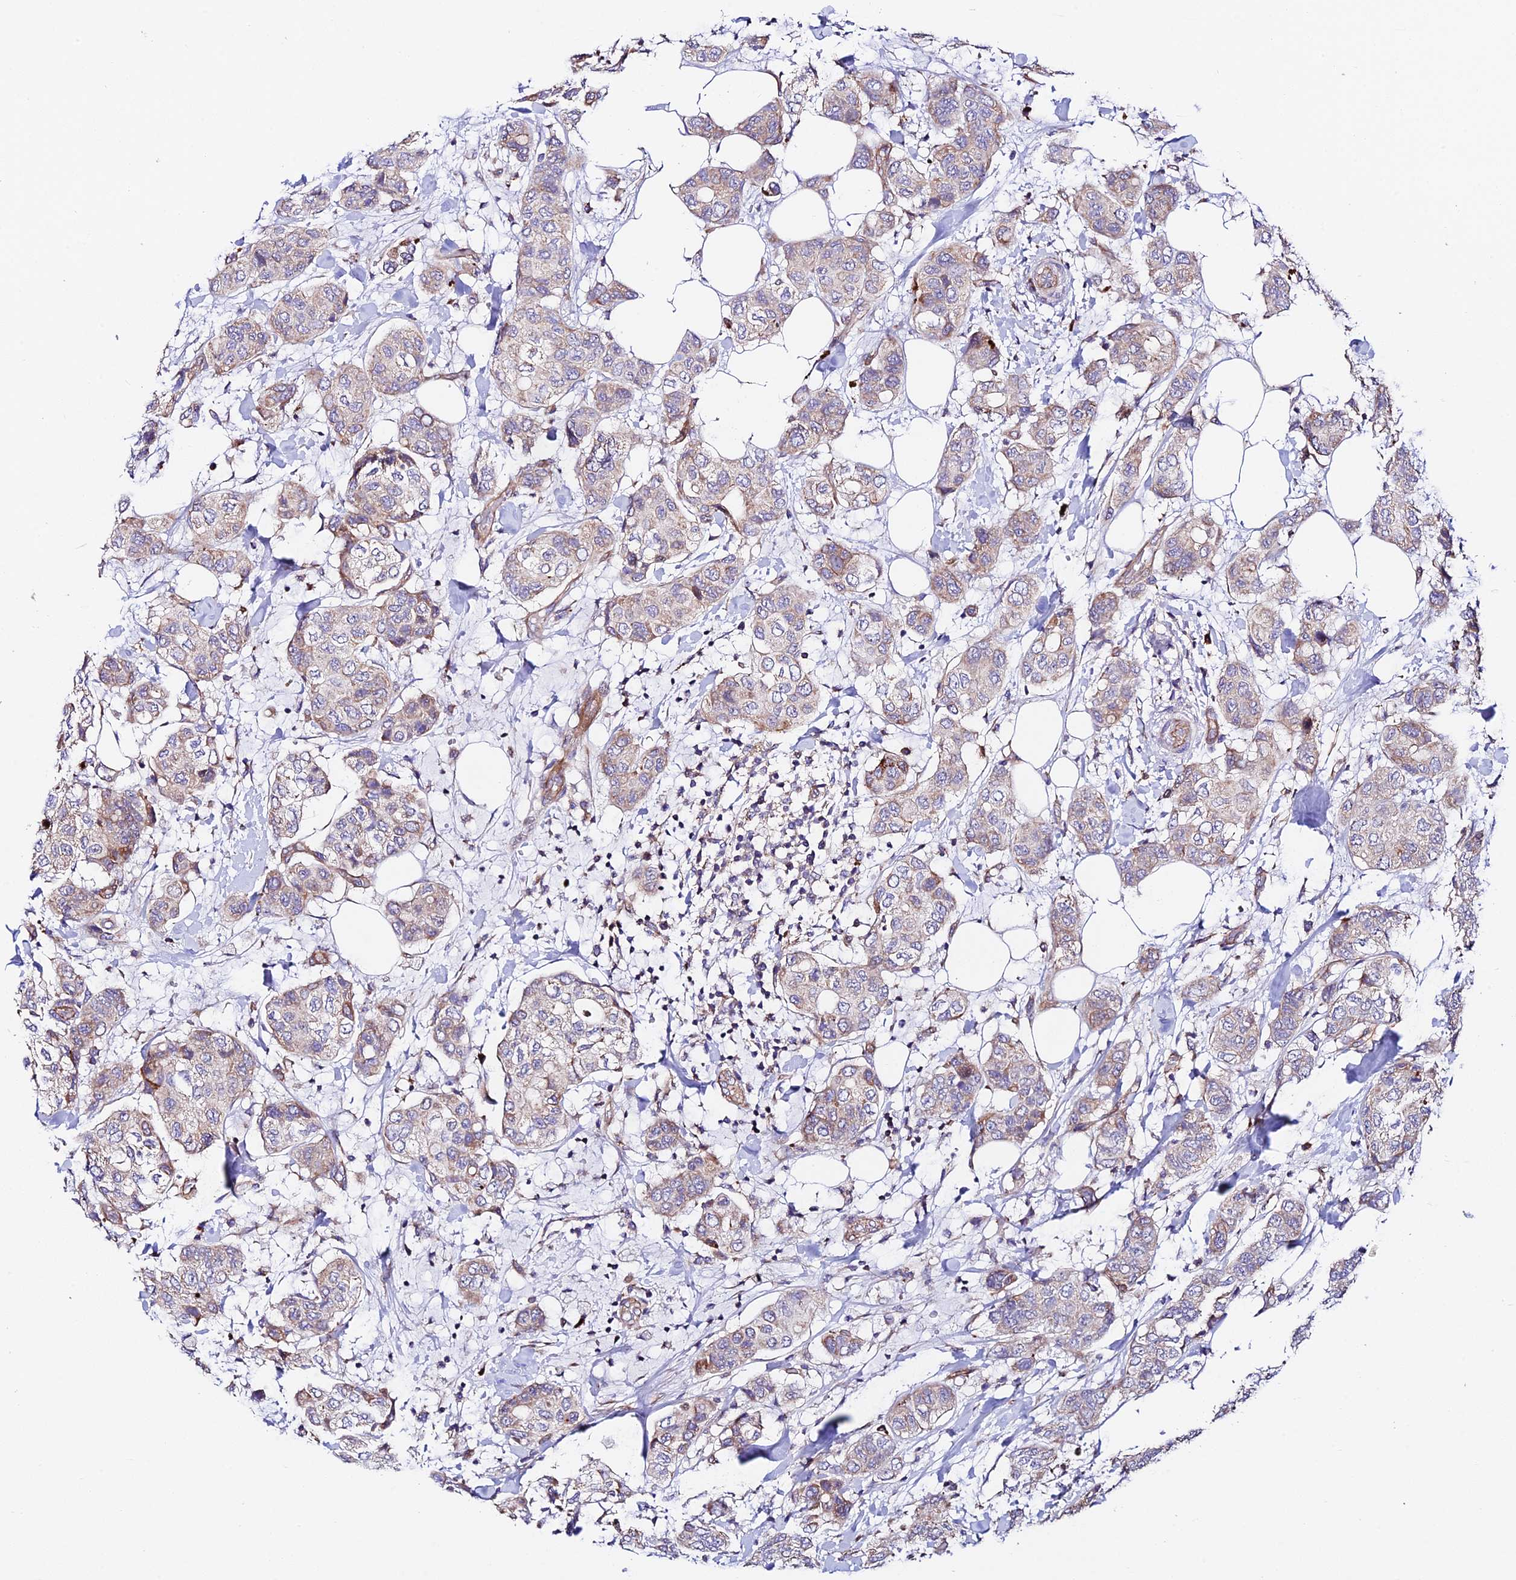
{"staining": {"intensity": "weak", "quantity": "25%-75%", "location": "cytoplasmic/membranous"}, "tissue": "breast cancer", "cell_type": "Tumor cells", "image_type": "cancer", "snomed": [{"axis": "morphology", "description": "Lobular carcinoma"}, {"axis": "topography", "description": "Breast"}], "caption": "DAB (3,3'-diaminobenzidine) immunohistochemical staining of breast lobular carcinoma displays weak cytoplasmic/membranous protein staining in about 25%-75% of tumor cells.", "gene": "VPS13C", "patient": {"sex": "female", "age": 51}}